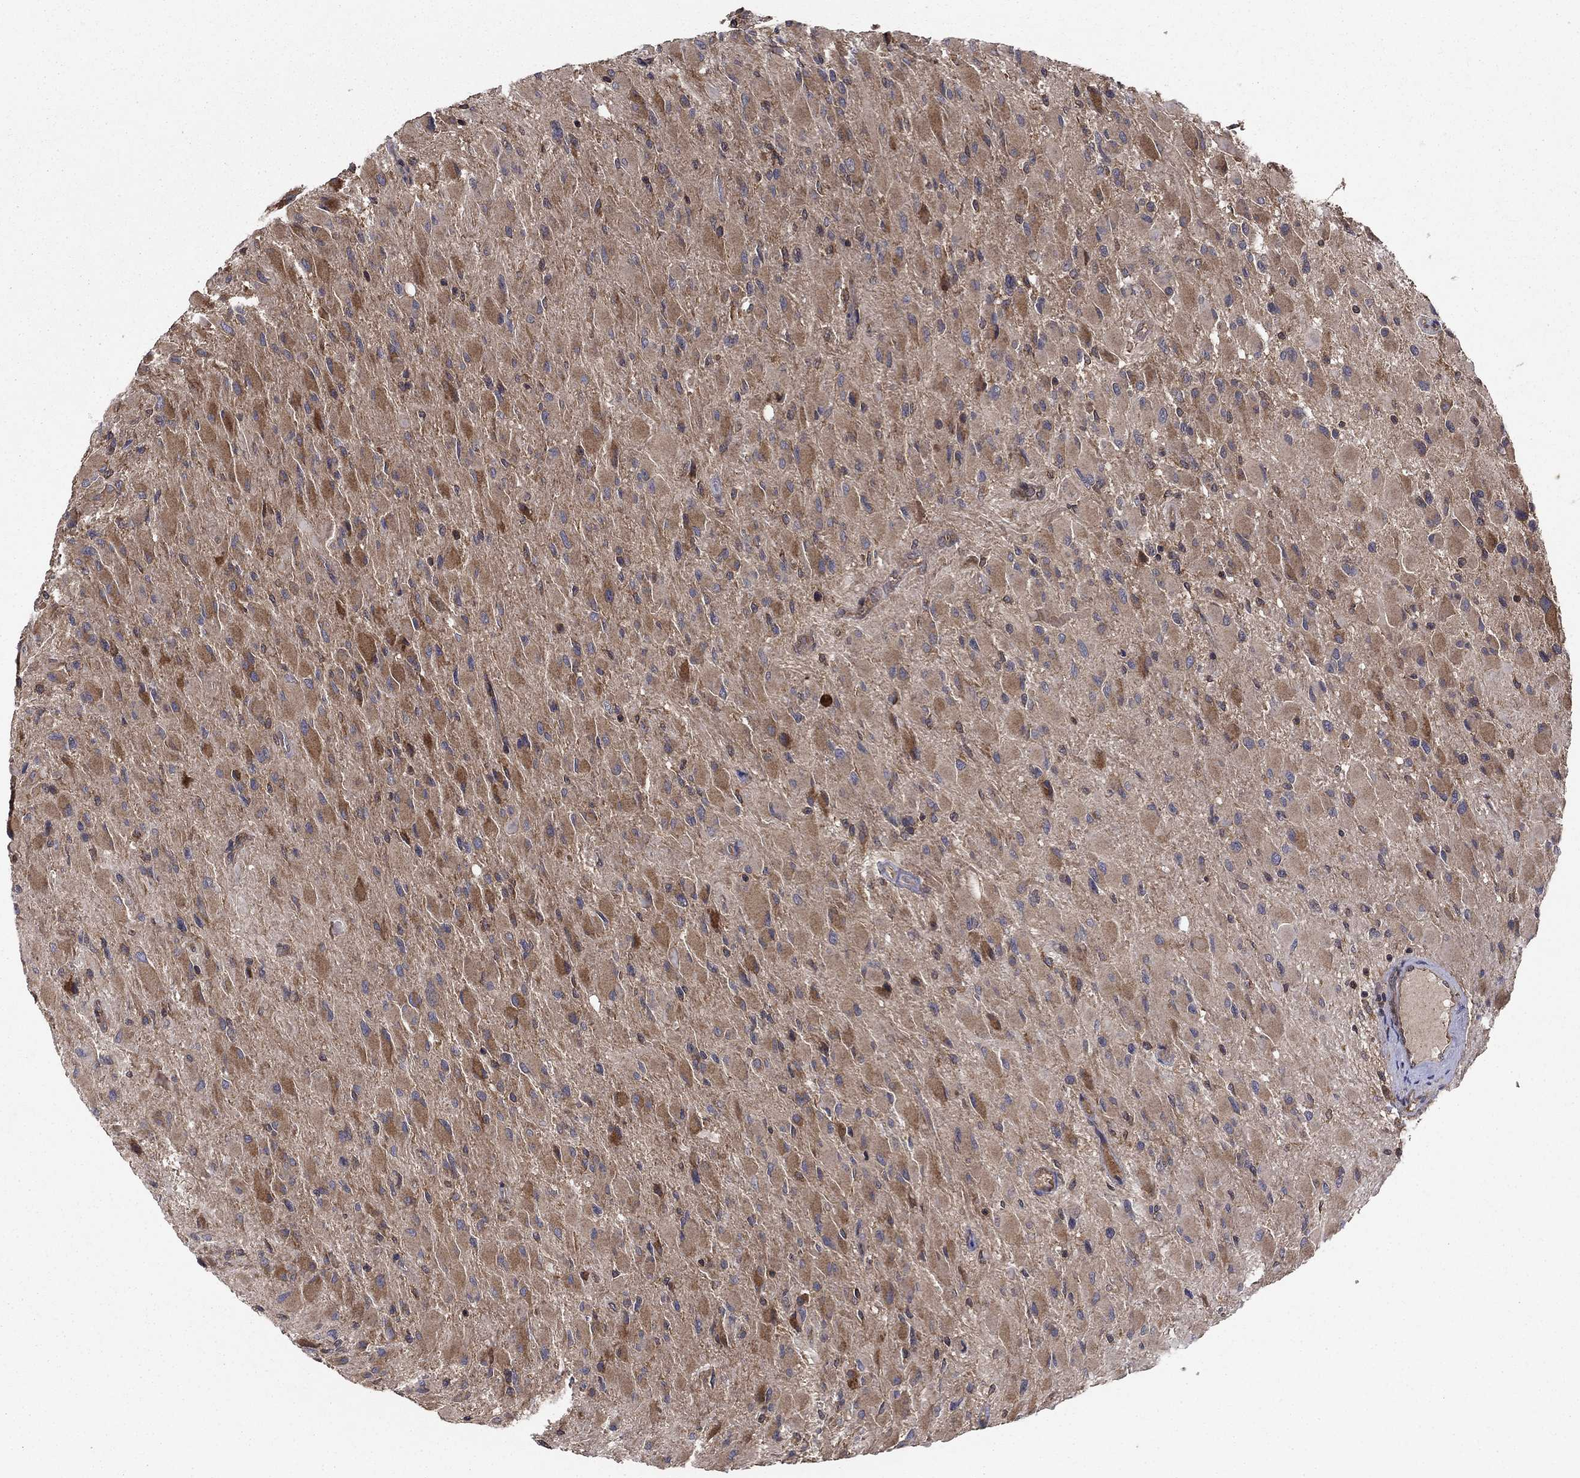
{"staining": {"intensity": "moderate", "quantity": "25%-75%", "location": "cytoplasmic/membranous"}, "tissue": "glioma", "cell_type": "Tumor cells", "image_type": "cancer", "snomed": [{"axis": "morphology", "description": "Glioma, malignant, High grade"}, {"axis": "topography", "description": "Cerebral cortex"}], "caption": "Immunohistochemistry (IHC) photomicrograph of neoplastic tissue: human glioma stained using immunohistochemistry reveals medium levels of moderate protein expression localized specifically in the cytoplasmic/membranous of tumor cells, appearing as a cytoplasmic/membranous brown color.", "gene": "BABAM2", "patient": {"sex": "female", "age": 36}}